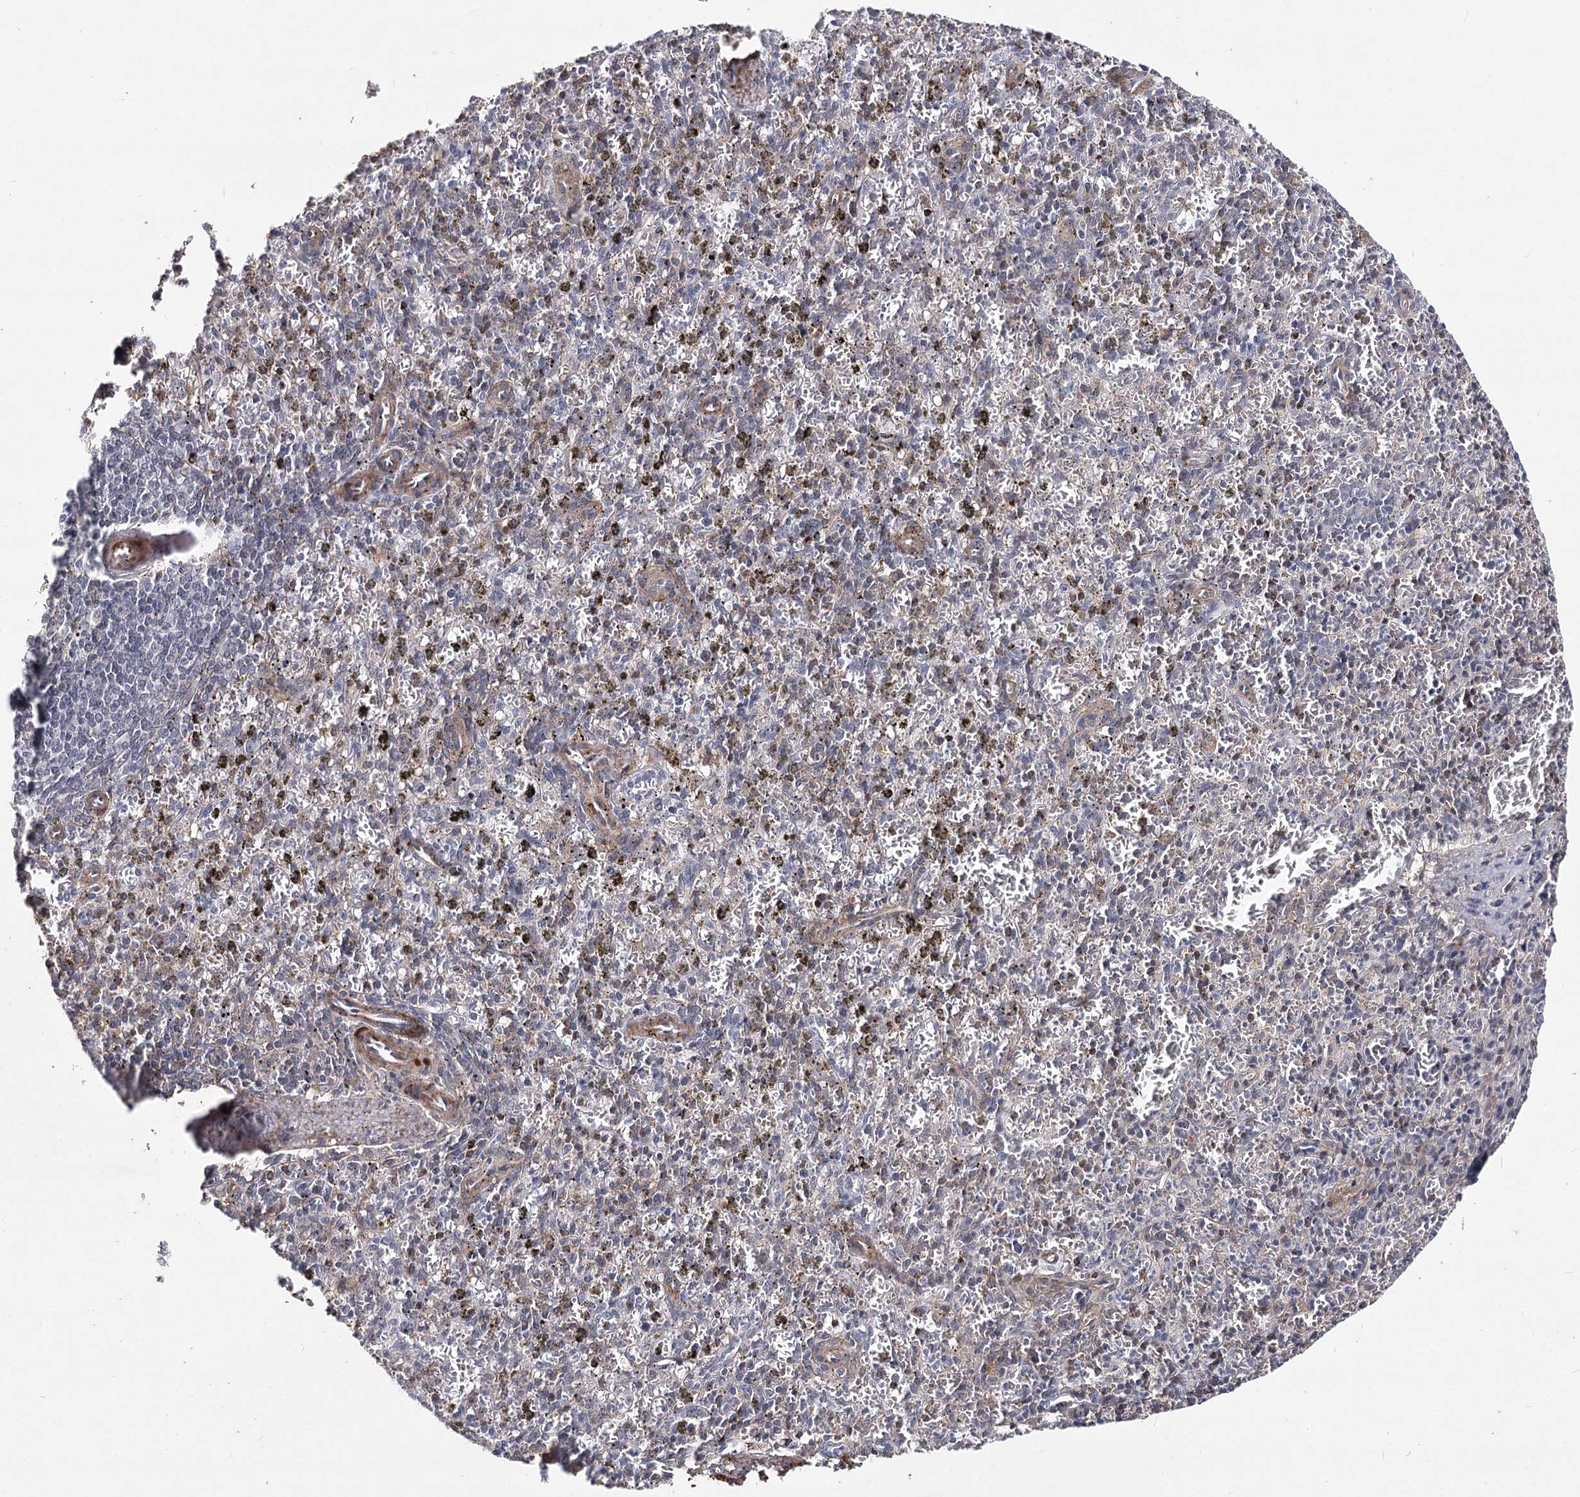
{"staining": {"intensity": "negative", "quantity": "none", "location": "none"}, "tissue": "spleen", "cell_type": "Cells in red pulp", "image_type": "normal", "snomed": [{"axis": "morphology", "description": "Normal tissue, NOS"}, {"axis": "topography", "description": "Spleen"}], "caption": "A high-resolution micrograph shows immunohistochemistry staining of unremarkable spleen, which exhibits no significant expression in cells in red pulp. Nuclei are stained in blue.", "gene": "TMEM218", "patient": {"sex": "male", "age": 72}}